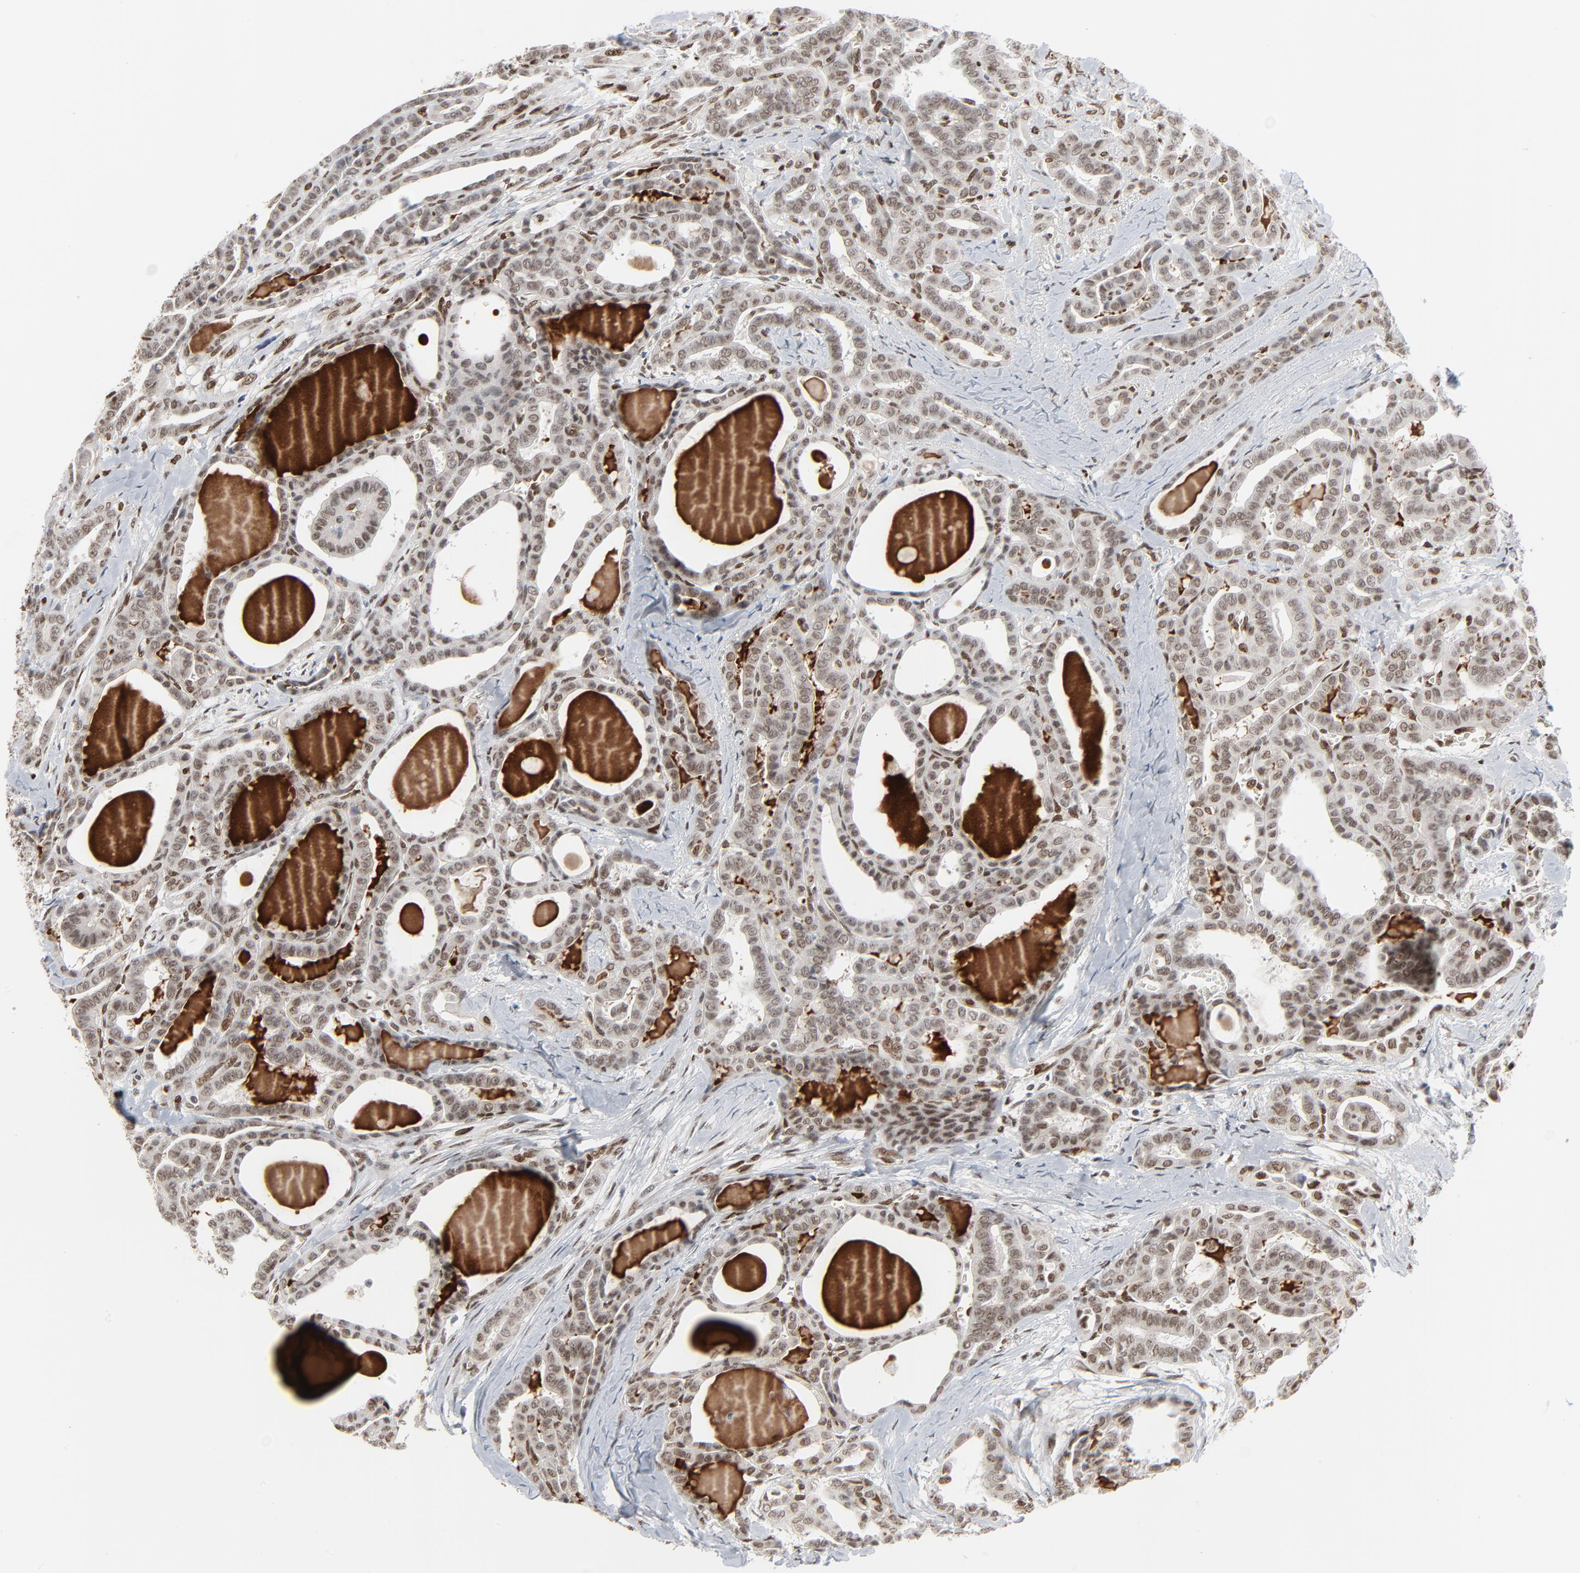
{"staining": {"intensity": "weak", "quantity": ">75%", "location": "nuclear"}, "tissue": "thyroid cancer", "cell_type": "Tumor cells", "image_type": "cancer", "snomed": [{"axis": "morphology", "description": "Carcinoma, NOS"}, {"axis": "topography", "description": "Thyroid gland"}], "caption": "This is a micrograph of immunohistochemistry (IHC) staining of thyroid cancer (carcinoma), which shows weak staining in the nuclear of tumor cells.", "gene": "CUX1", "patient": {"sex": "female", "age": 91}}